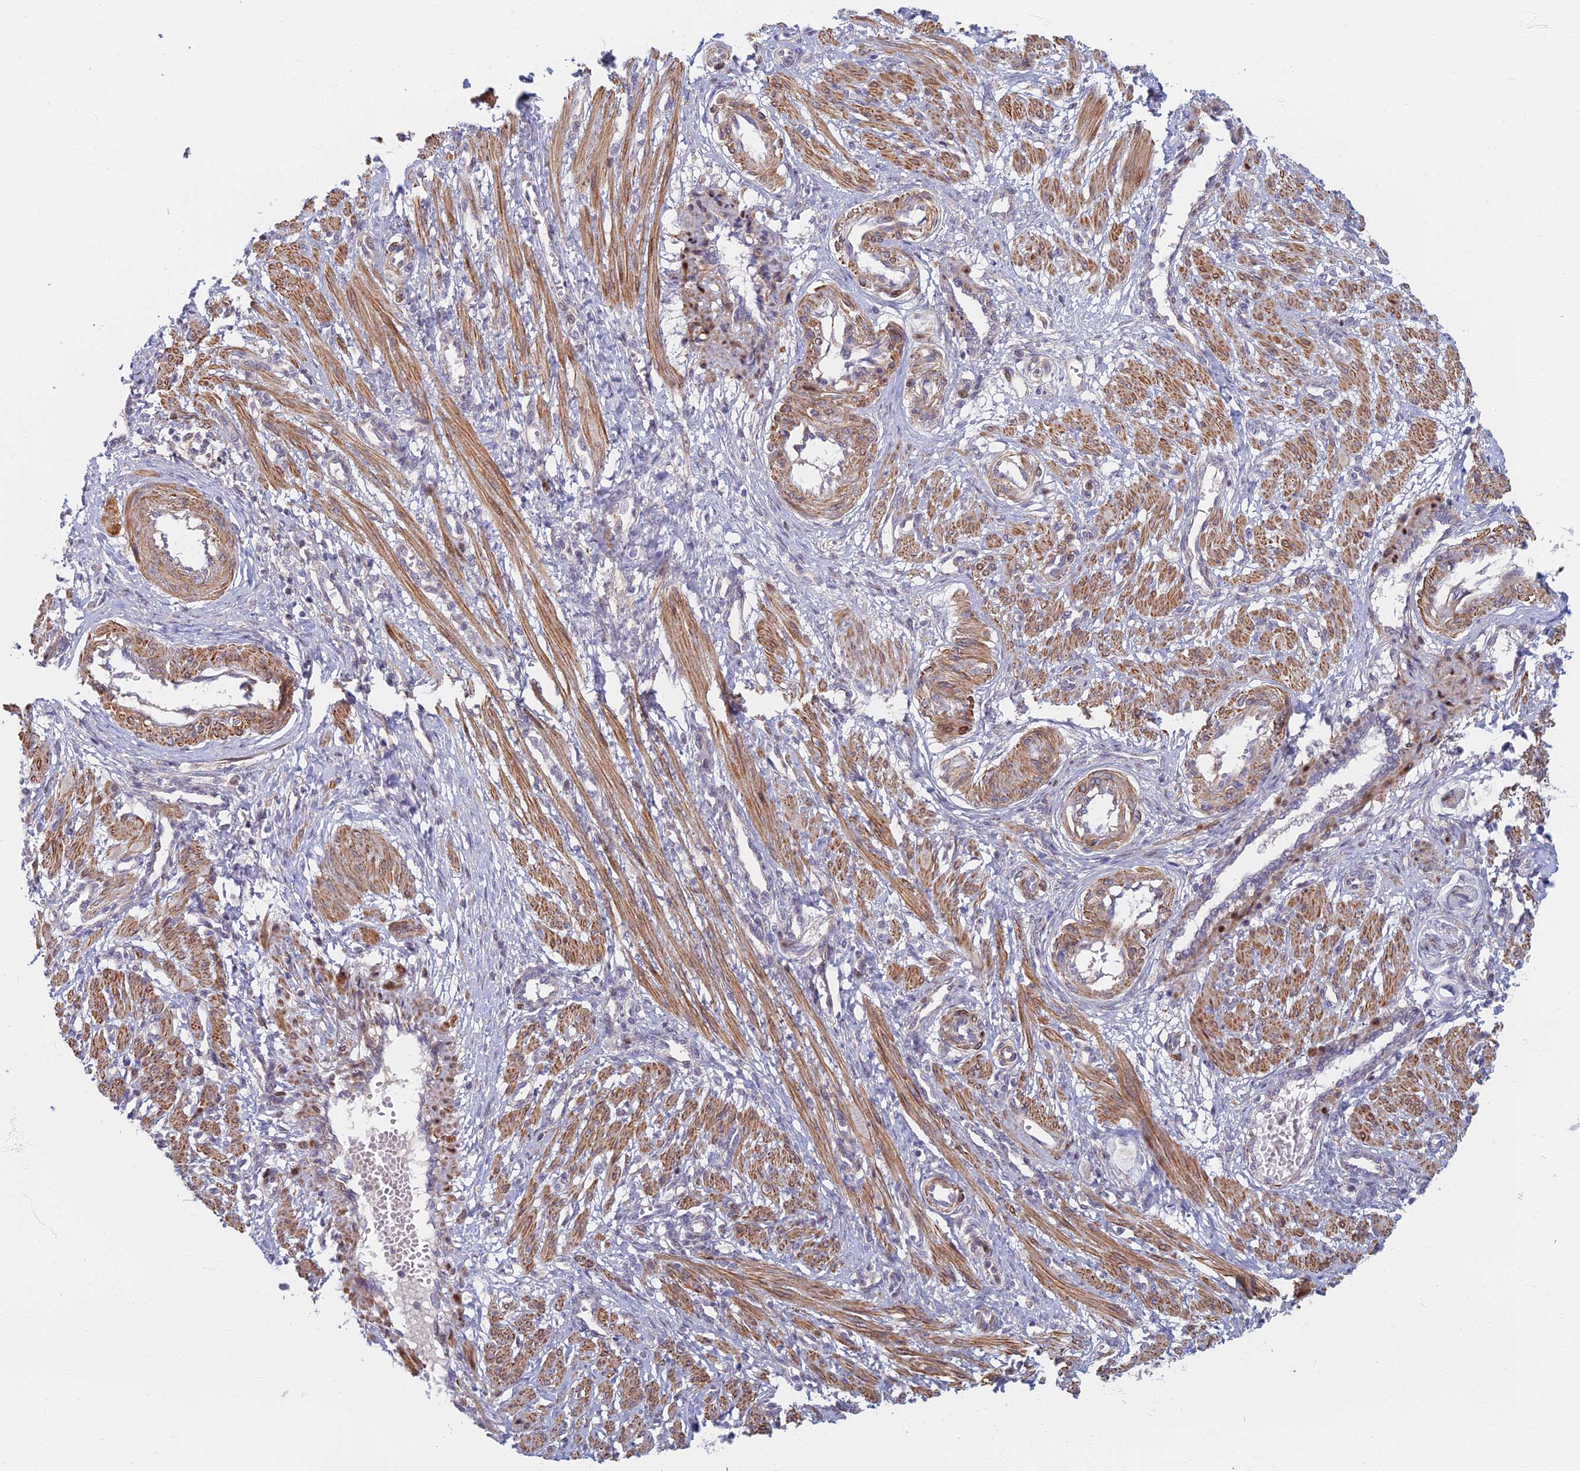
{"staining": {"intensity": "moderate", "quantity": ">75%", "location": "cytoplasmic/membranous"}, "tissue": "smooth muscle", "cell_type": "Smooth muscle cells", "image_type": "normal", "snomed": [{"axis": "morphology", "description": "Normal tissue, NOS"}, {"axis": "topography", "description": "Endometrium"}], "caption": "Benign smooth muscle displays moderate cytoplasmic/membranous expression in about >75% of smooth muscle cells, visualized by immunohistochemistry. (IHC, brightfield microscopy, high magnification).", "gene": "C15orf40", "patient": {"sex": "female", "age": 33}}